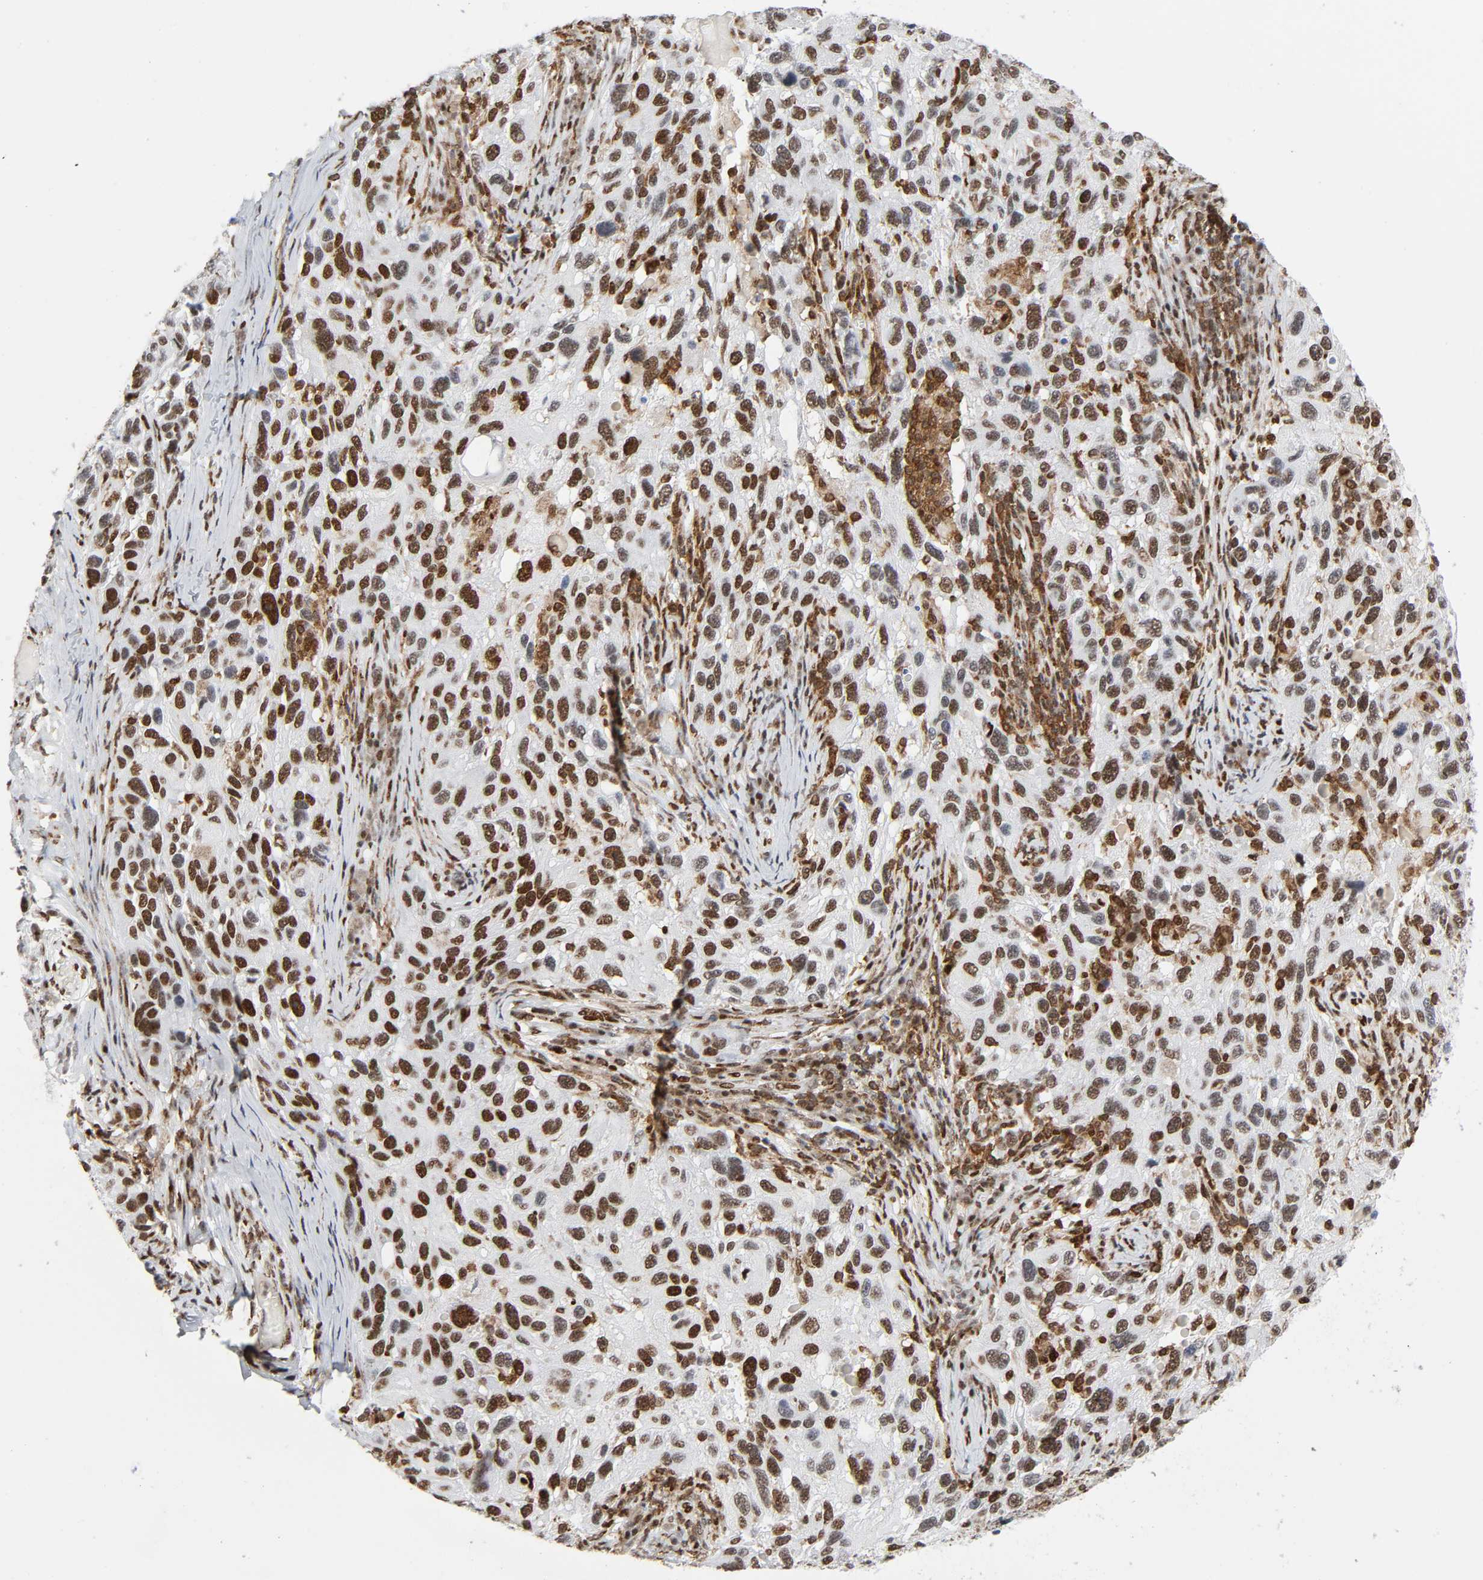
{"staining": {"intensity": "moderate", "quantity": ">75%", "location": "nuclear"}, "tissue": "melanoma", "cell_type": "Tumor cells", "image_type": "cancer", "snomed": [{"axis": "morphology", "description": "Malignant melanoma, NOS"}, {"axis": "topography", "description": "Skin"}], "caption": "This photomicrograph shows immunohistochemistry (IHC) staining of human melanoma, with medium moderate nuclear positivity in about >75% of tumor cells.", "gene": "WAS", "patient": {"sex": "male", "age": 53}}